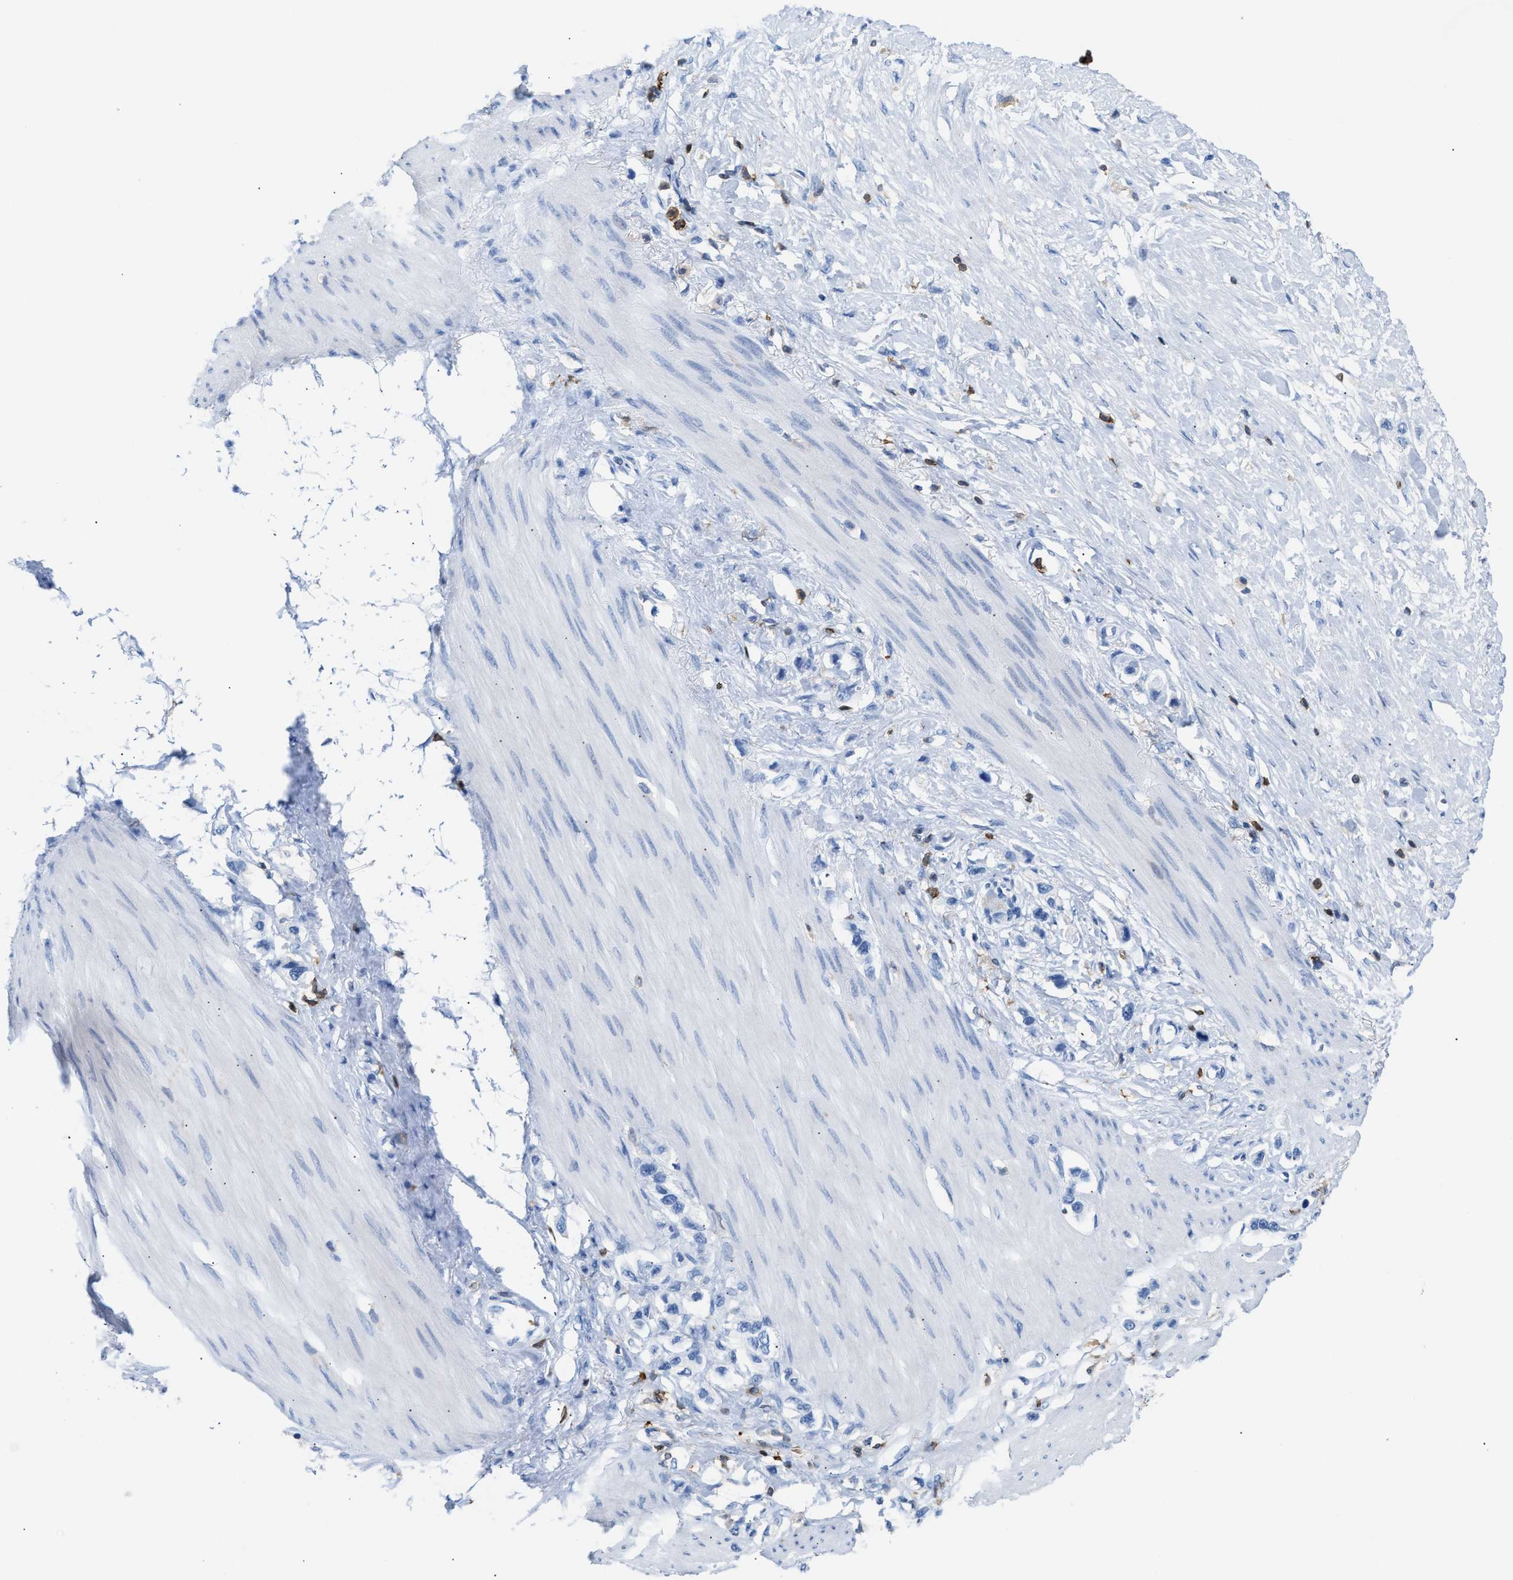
{"staining": {"intensity": "negative", "quantity": "none", "location": "none"}, "tissue": "stomach cancer", "cell_type": "Tumor cells", "image_type": "cancer", "snomed": [{"axis": "morphology", "description": "Adenocarcinoma, NOS"}, {"axis": "topography", "description": "Stomach"}], "caption": "Stomach cancer (adenocarcinoma) was stained to show a protein in brown. There is no significant positivity in tumor cells. (DAB (3,3'-diaminobenzidine) immunohistochemistry, high magnification).", "gene": "LCP1", "patient": {"sex": "female", "age": 65}}